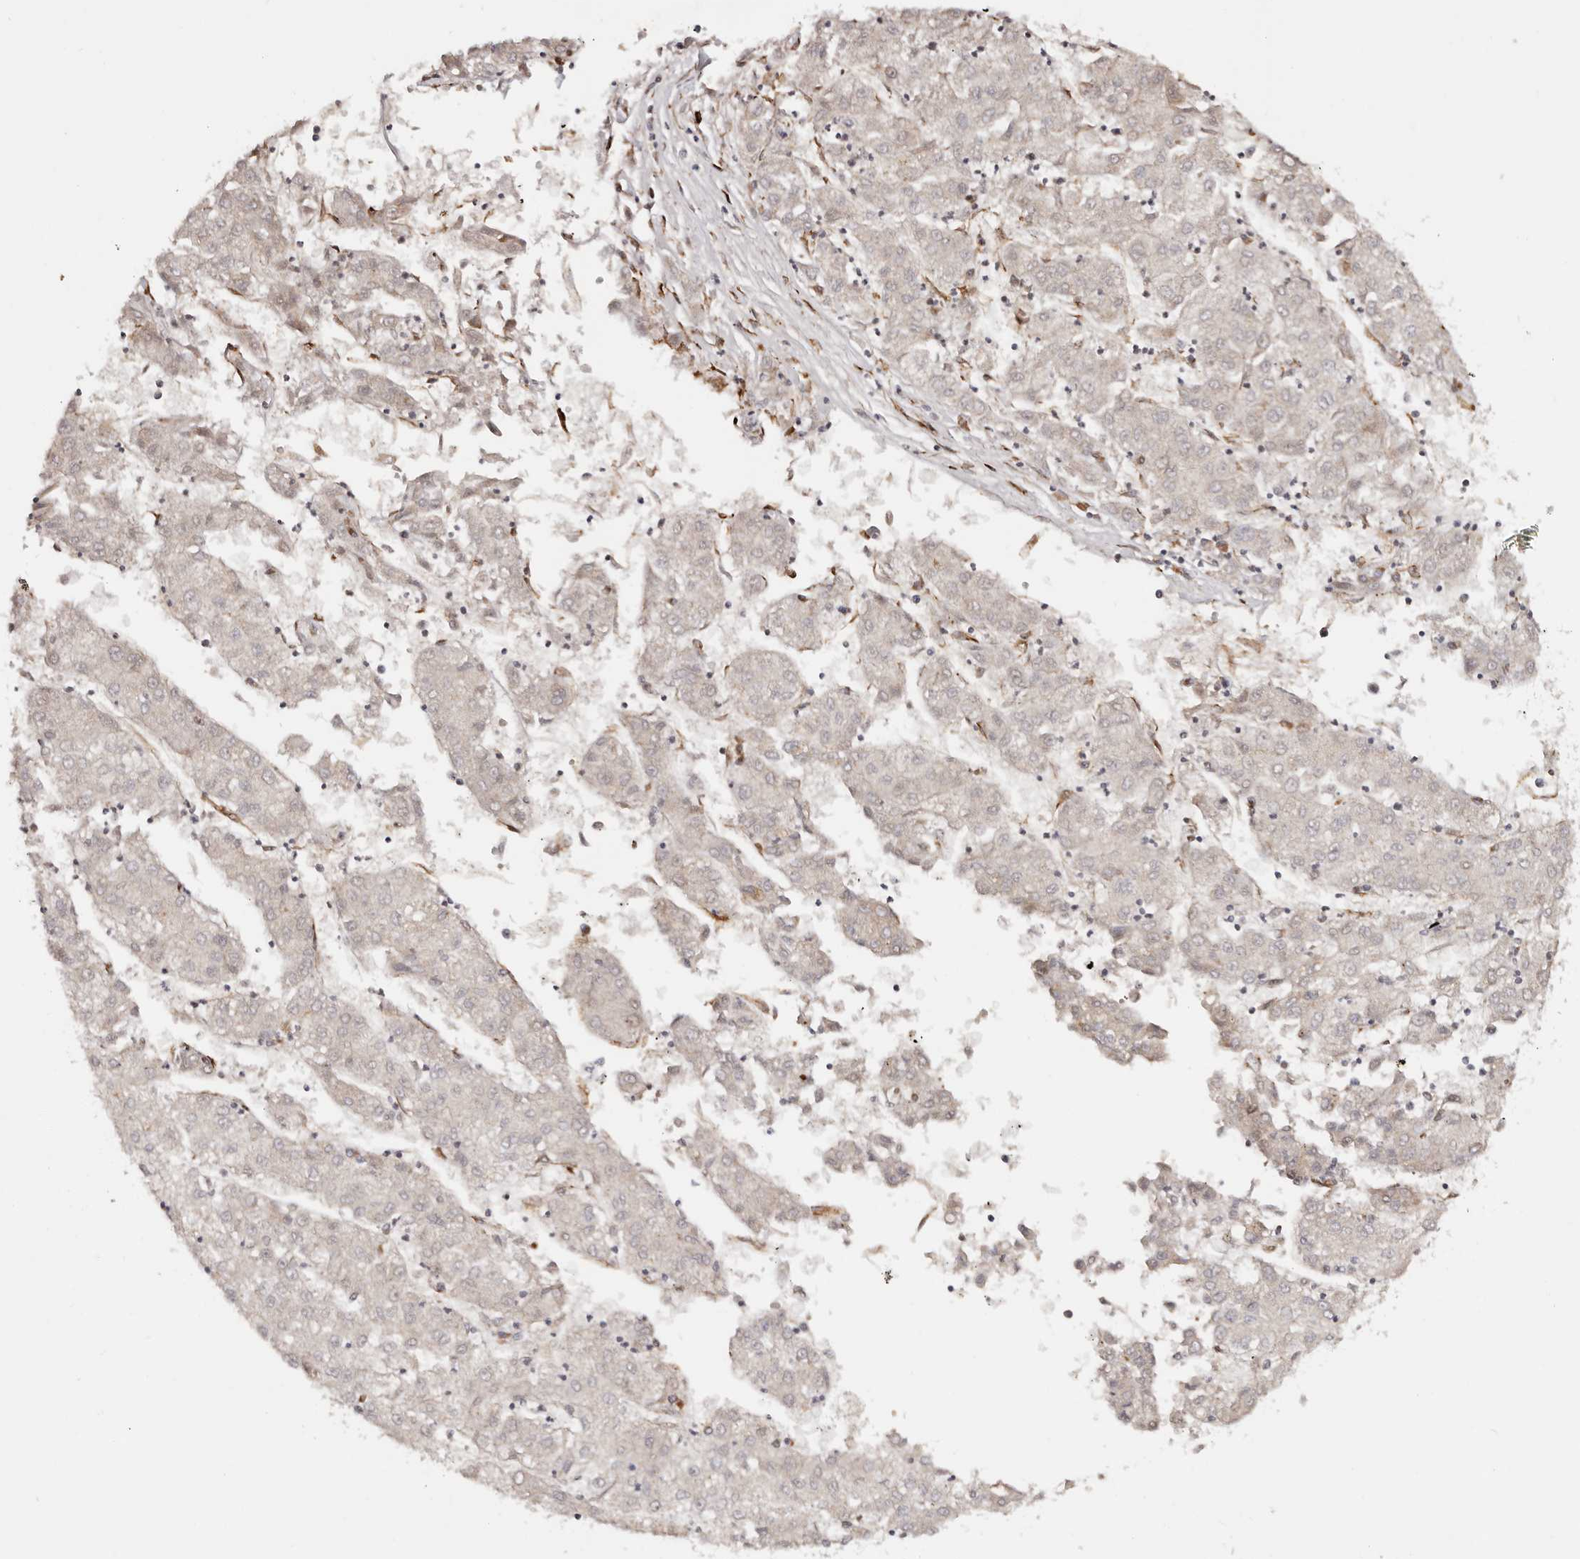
{"staining": {"intensity": "negative", "quantity": "none", "location": "none"}, "tissue": "liver cancer", "cell_type": "Tumor cells", "image_type": "cancer", "snomed": [{"axis": "morphology", "description": "Carcinoma, Hepatocellular, NOS"}, {"axis": "topography", "description": "Liver"}], "caption": "Liver hepatocellular carcinoma stained for a protein using IHC displays no positivity tumor cells.", "gene": "BCL2L15", "patient": {"sex": "male", "age": 72}}